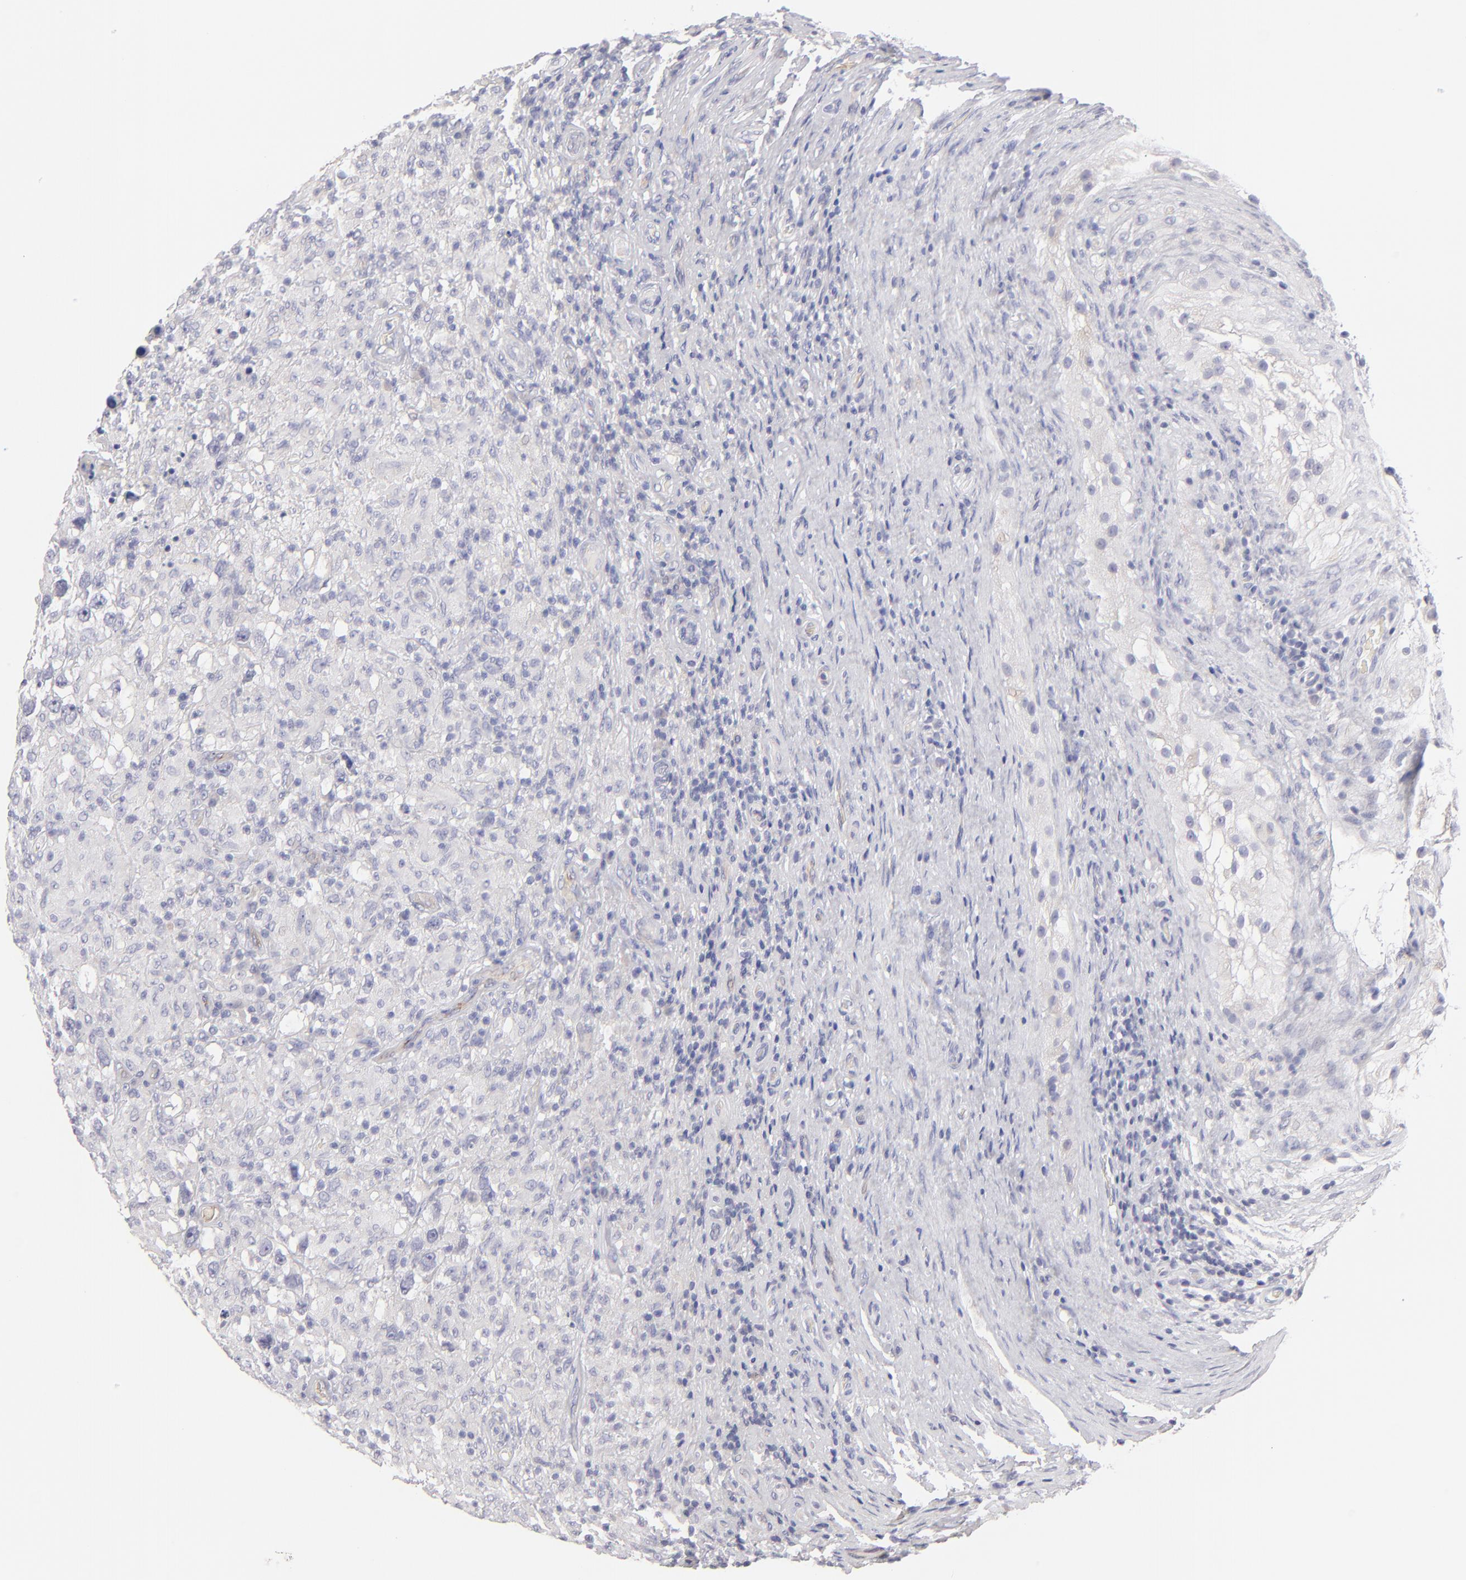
{"staining": {"intensity": "negative", "quantity": "none", "location": "none"}, "tissue": "testis cancer", "cell_type": "Tumor cells", "image_type": "cancer", "snomed": [{"axis": "morphology", "description": "Seminoma, NOS"}, {"axis": "topography", "description": "Testis"}], "caption": "DAB immunohistochemical staining of testis cancer demonstrates no significant expression in tumor cells.", "gene": "PLVAP", "patient": {"sex": "male", "age": 34}}